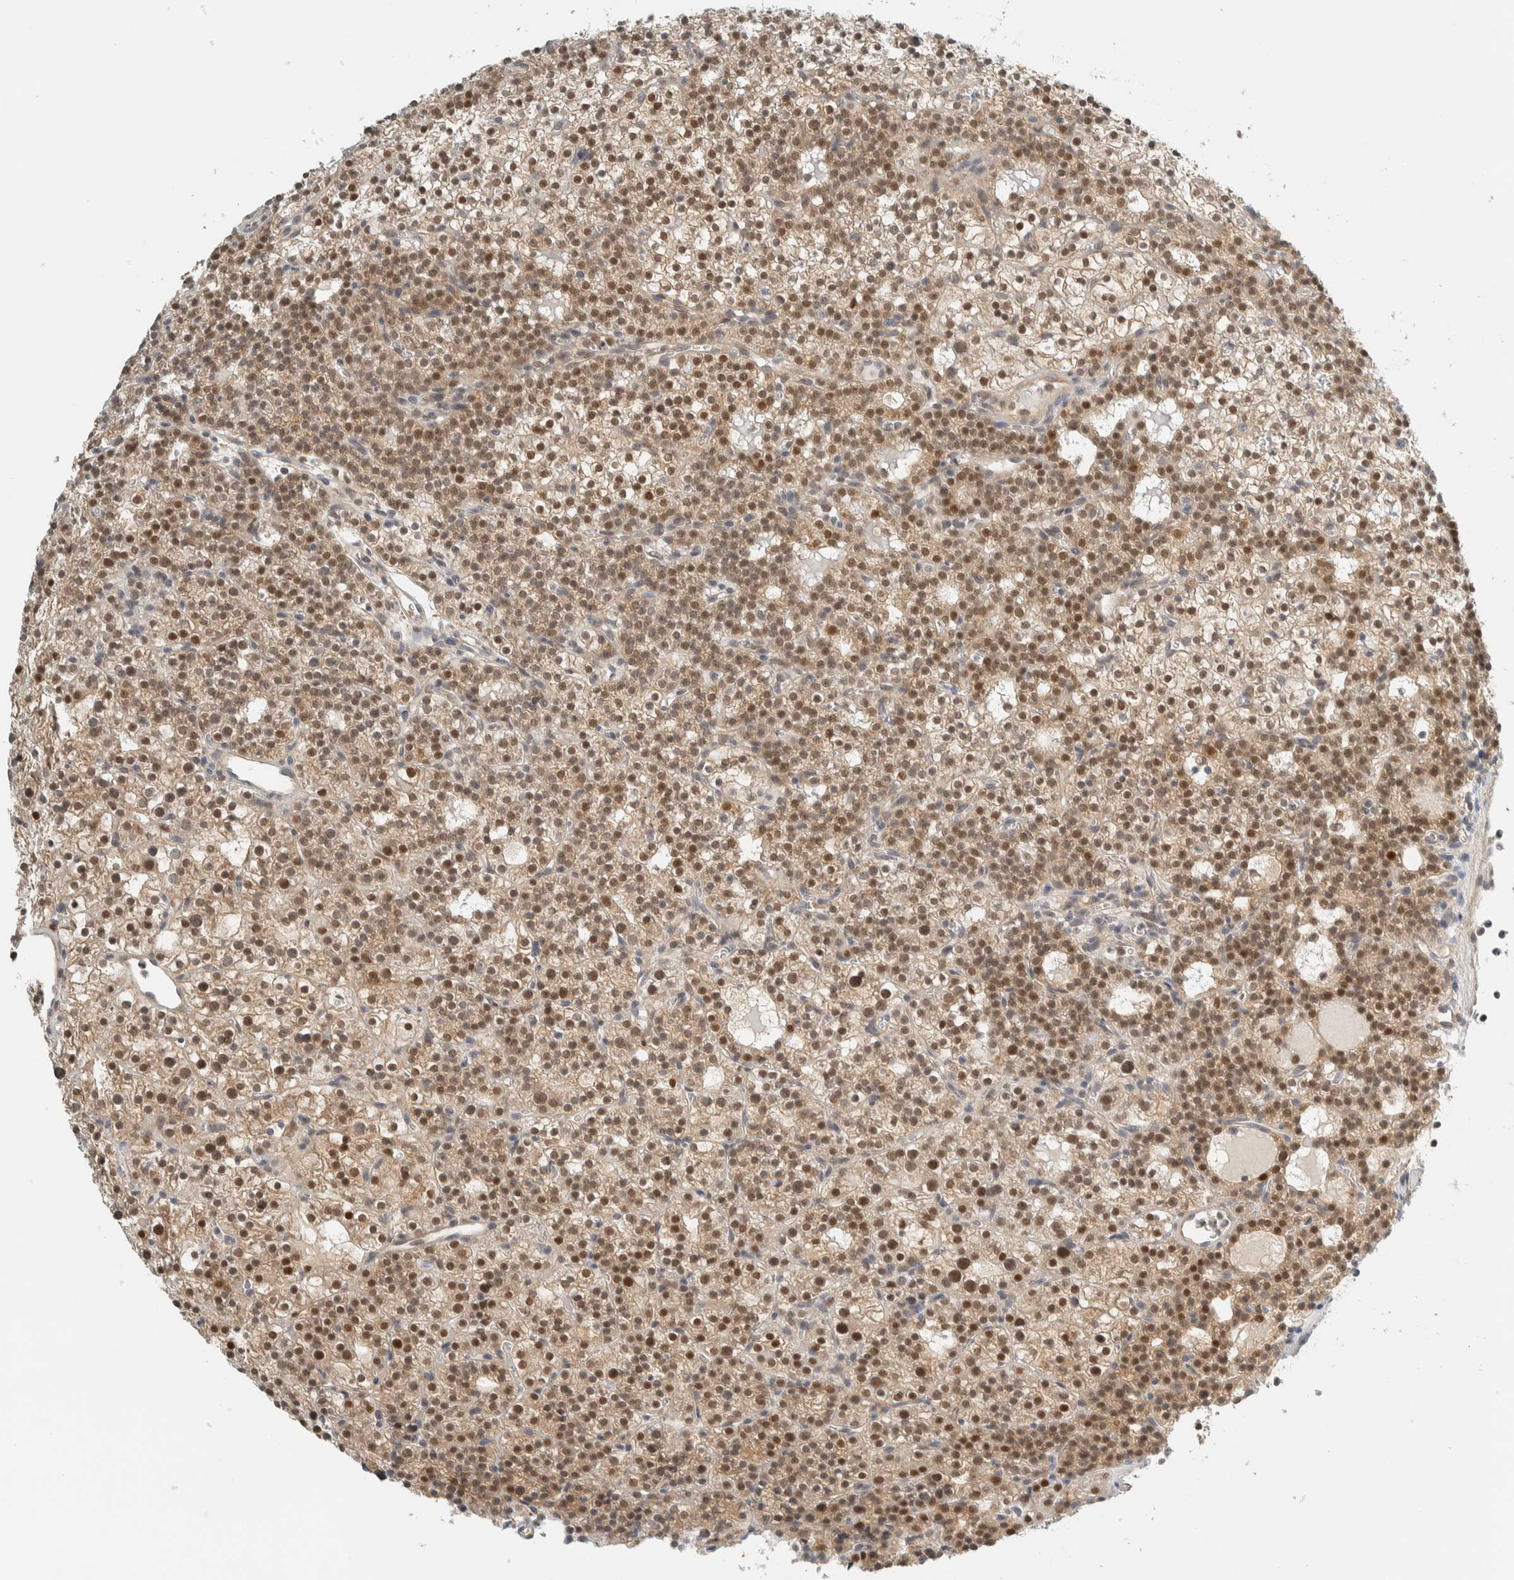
{"staining": {"intensity": "moderate", "quantity": ">75%", "location": "cytoplasmic/membranous,nuclear"}, "tissue": "parathyroid gland", "cell_type": "Glandular cells", "image_type": "normal", "snomed": [{"axis": "morphology", "description": "Normal tissue, NOS"}, {"axis": "morphology", "description": "Adenoma, NOS"}, {"axis": "topography", "description": "Parathyroid gland"}], "caption": "DAB immunohistochemical staining of benign human parathyroid gland displays moderate cytoplasmic/membranous,nuclear protein positivity in about >75% of glandular cells.", "gene": "TFE3", "patient": {"sex": "female", "age": 74}}